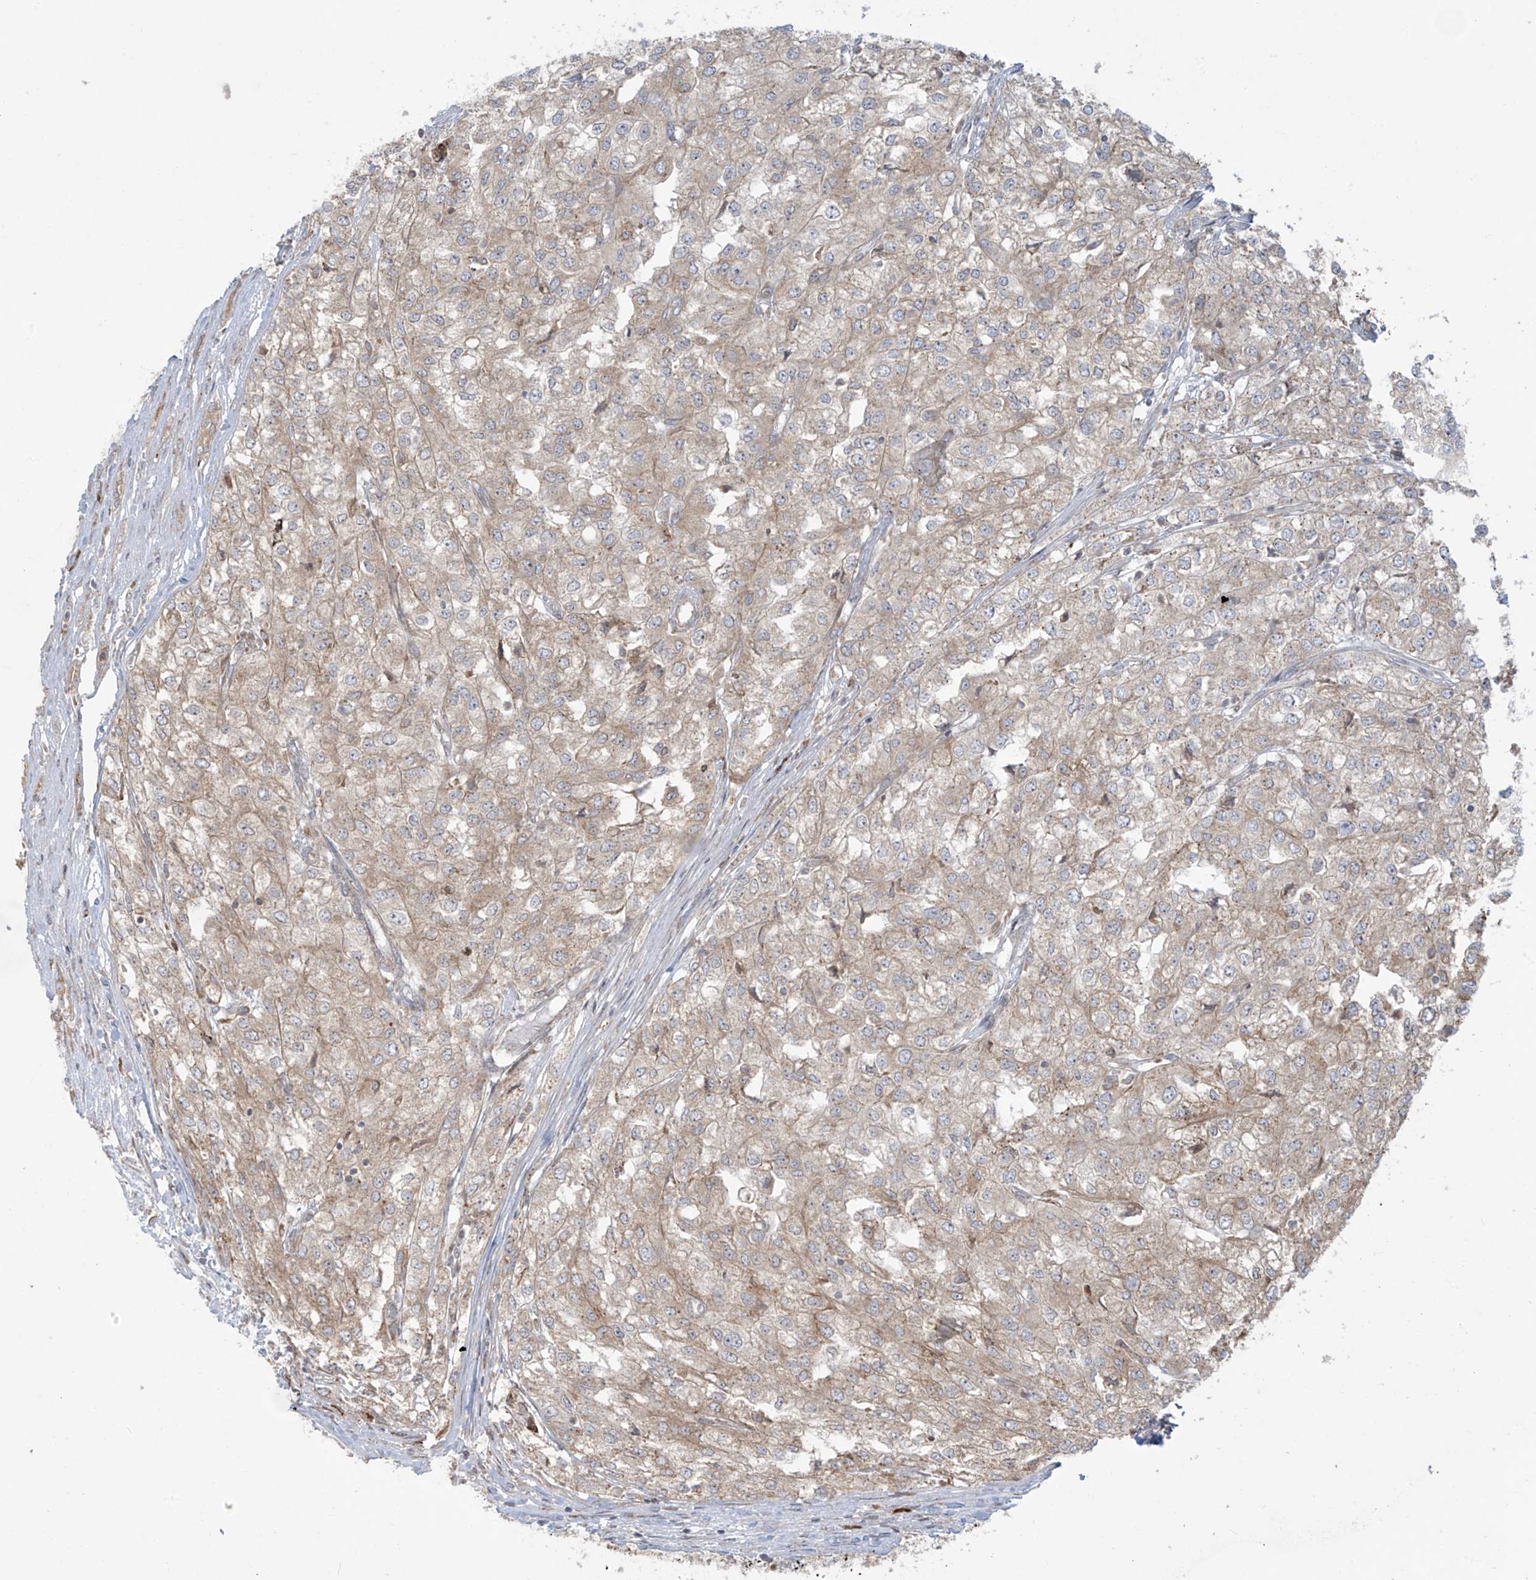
{"staining": {"intensity": "weak", "quantity": "25%-75%", "location": "cytoplasmic/membranous"}, "tissue": "renal cancer", "cell_type": "Tumor cells", "image_type": "cancer", "snomed": [{"axis": "morphology", "description": "Adenocarcinoma, NOS"}, {"axis": "topography", "description": "Kidney"}], "caption": "Weak cytoplasmic/membranous protein expression is appreciated in approximately 25%-75% of tumor cells in adenocarcinoma (renal).", "gene": "PPAT", "patient": {"sex": "female", "age": 54}}